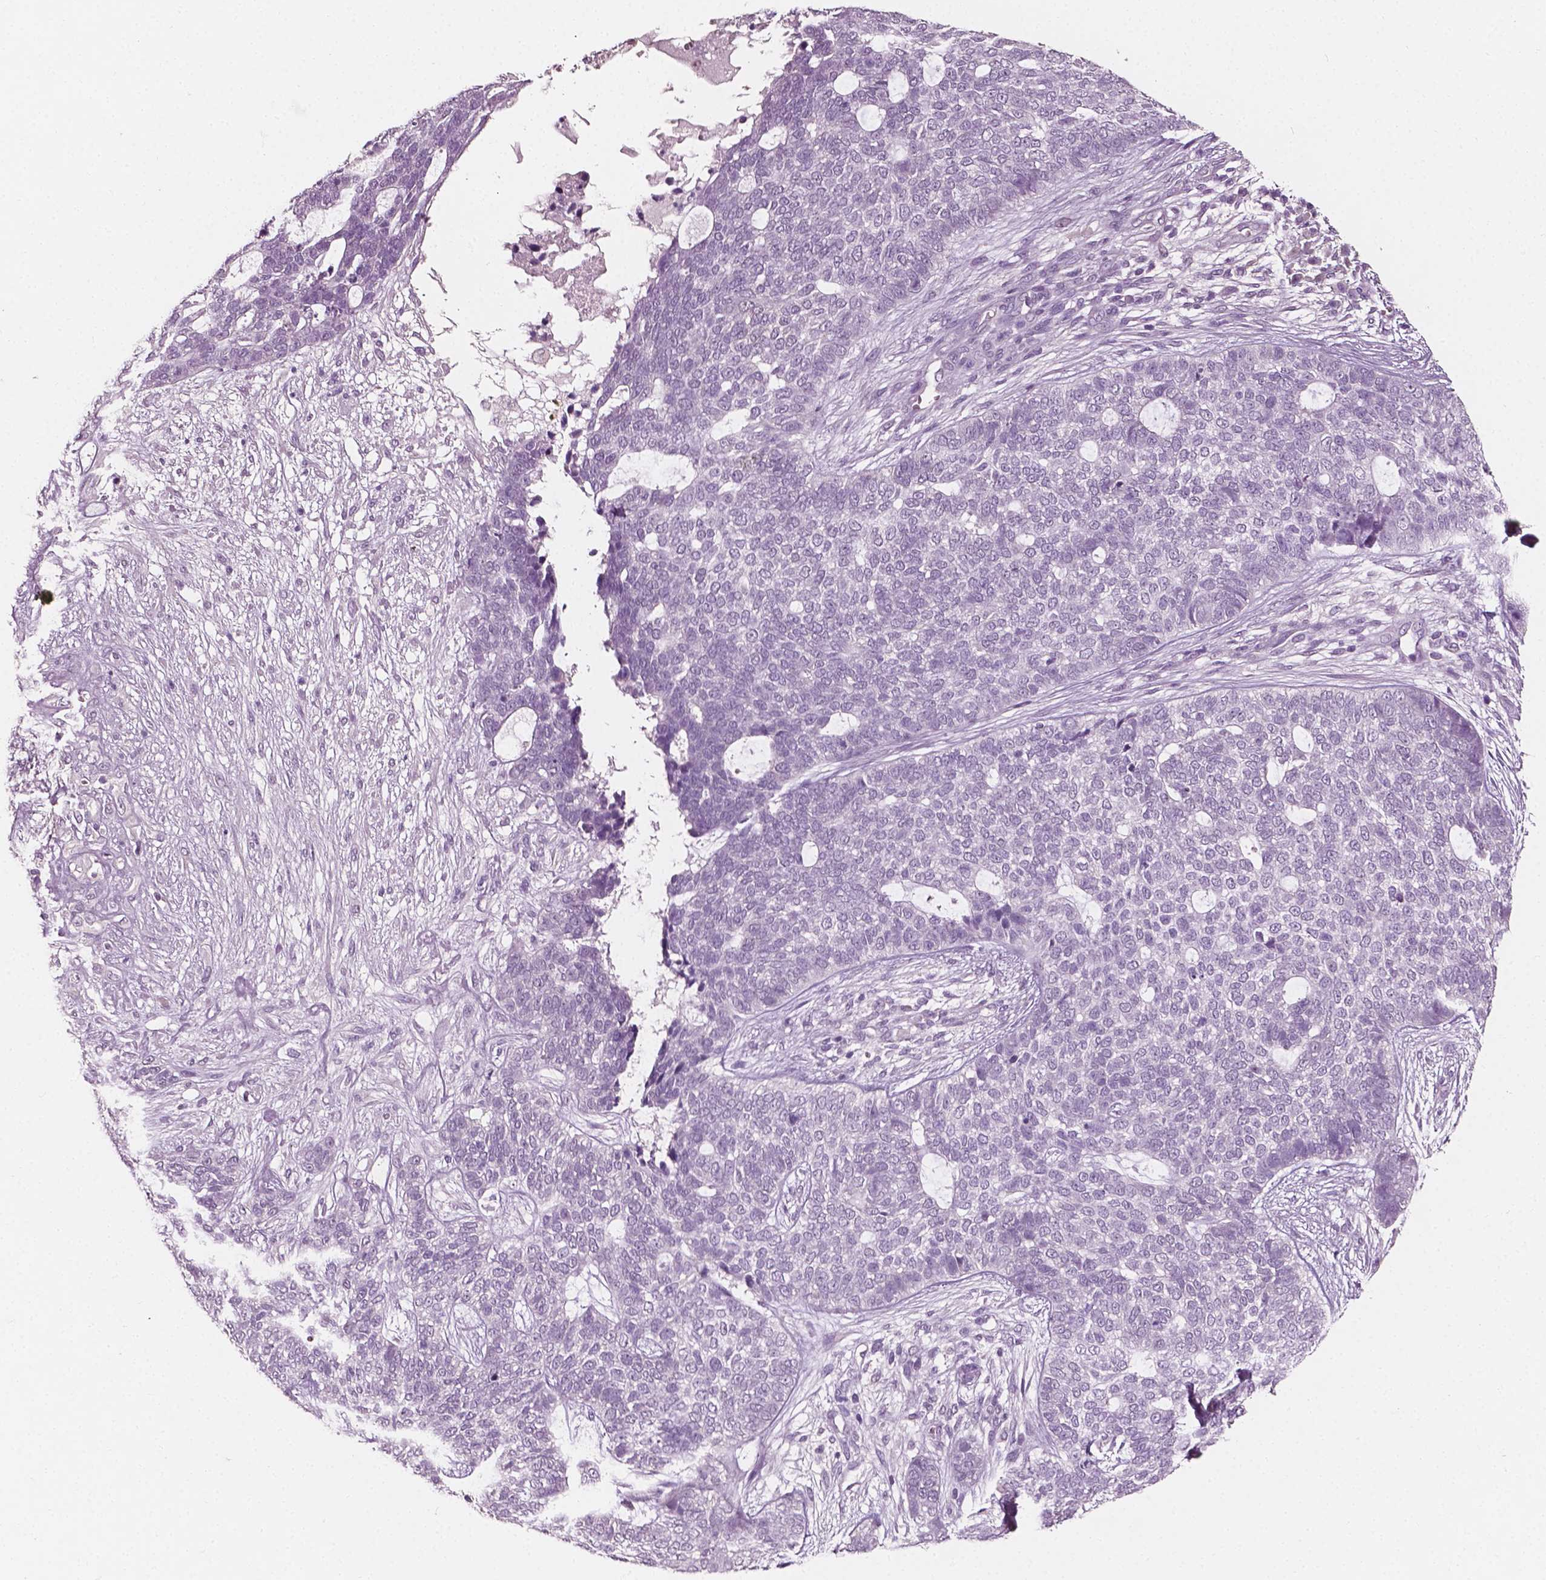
{"staining": {"intensity": "negative", "quantity": "none", "location": "none"}, "tissue": "skin cancer", "cell_type": "Tumor cells", "image_type": "cancer", "snomed": [{"axis": "morphology", "description": "Basal cell carcinoma"}, {"axis": "topography", "description": "Skin"}], "caption": "A micrograph of basal cell carcinoma (skin) stained for a protein reveals no brown staining in tumor cells.", "gene": "PLA2R1", "patient": {"sex": "female", "age": 69}}